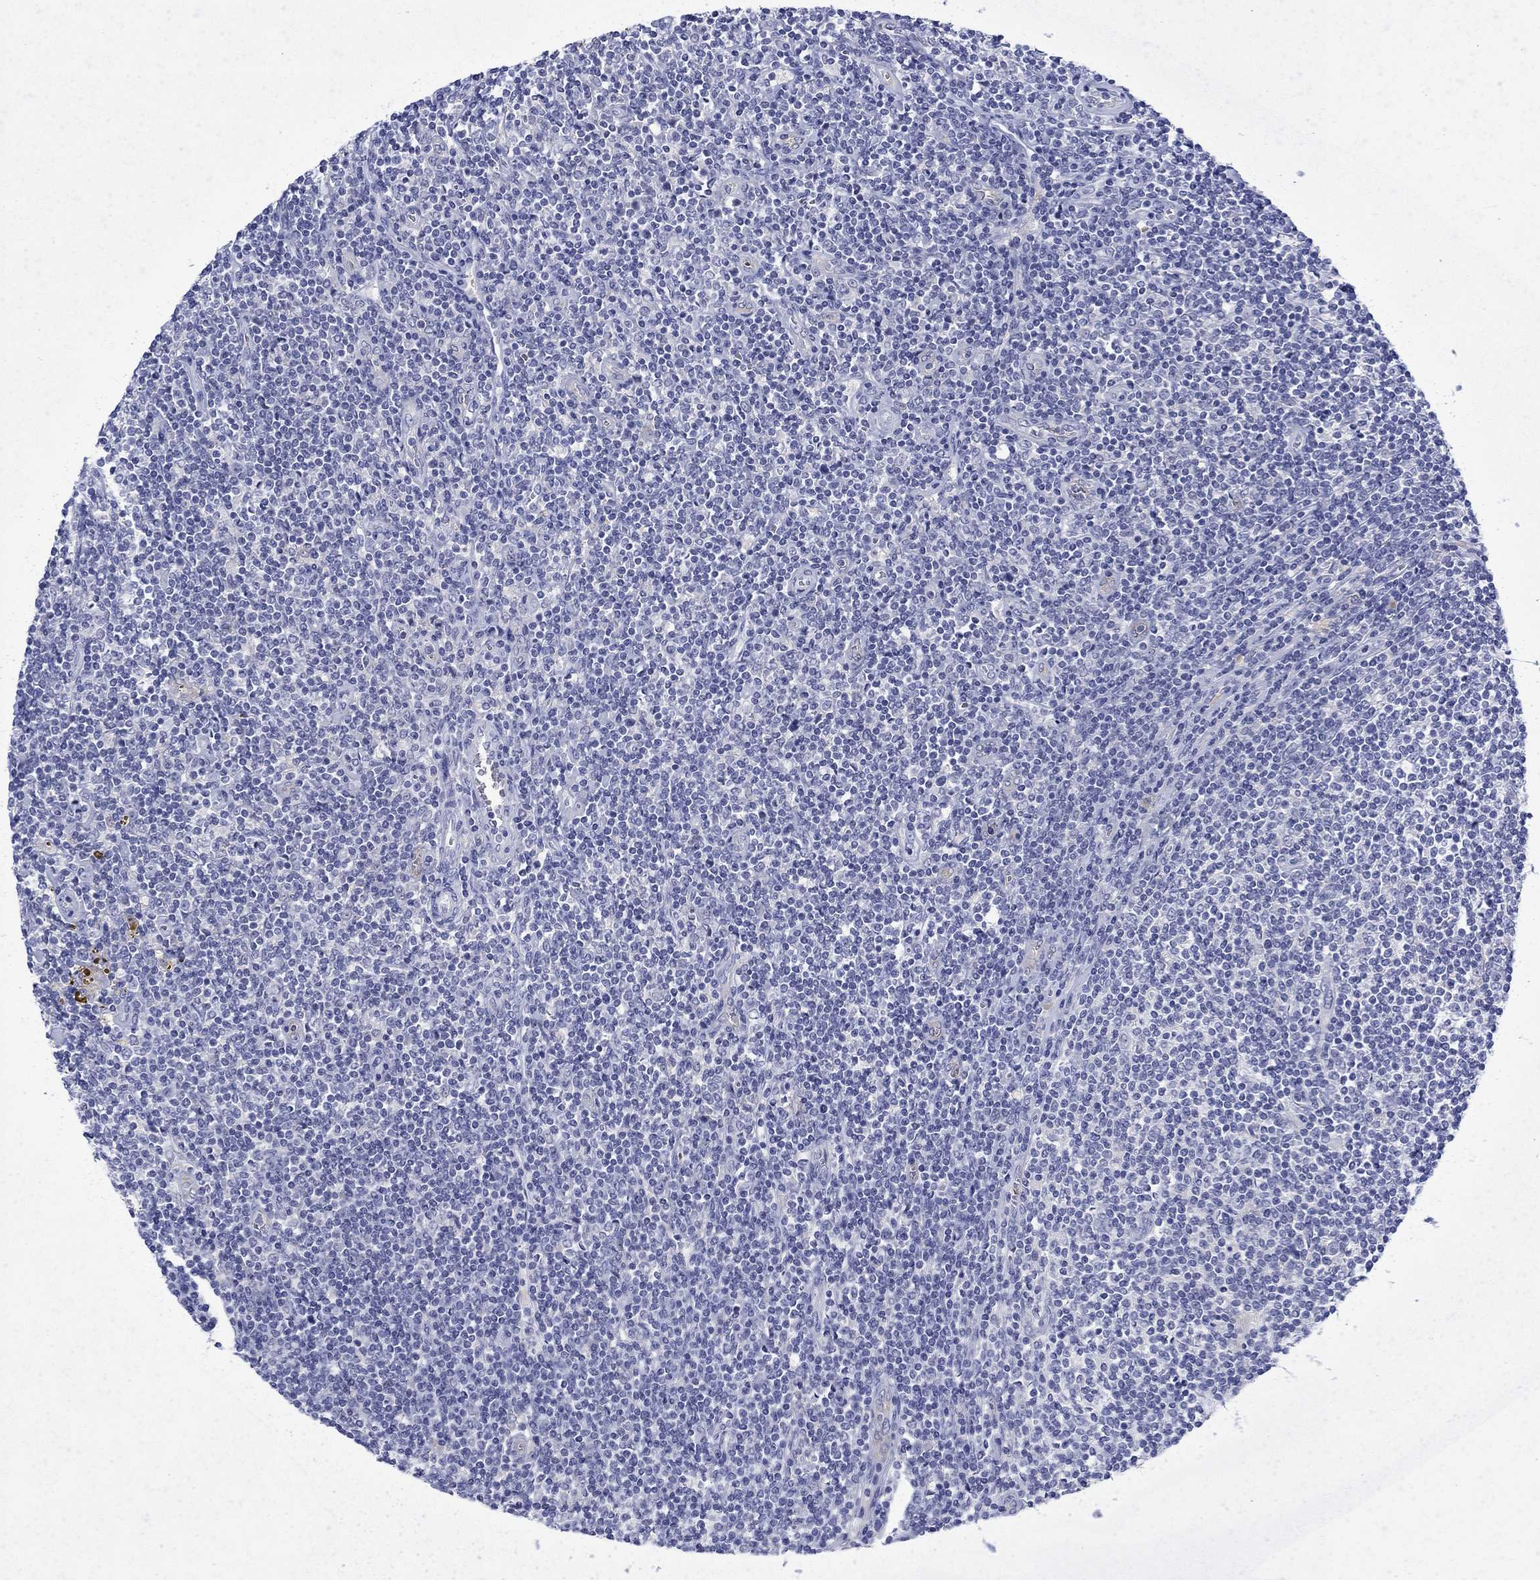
{"staining": {"intensity": "negative", "quantity": "none", "location": "none"}, "tissue": "lymphoma", "cell_type": "Tumor cells", "image_type": "cancer", "snomed": [{"axis": "morphology", "description": "Hodgkin's disease, NOS"}, {"axis": "topography", "description": "Lymph node"}], "caption": "Immunohistochemistry (IHC) photomicrograph of Hodgkin's disease stained for a protein (brown), which displays no positivity in tumor cells.", "gene": "ENPP6", "patient": {"sex": "male", "age": 40}}